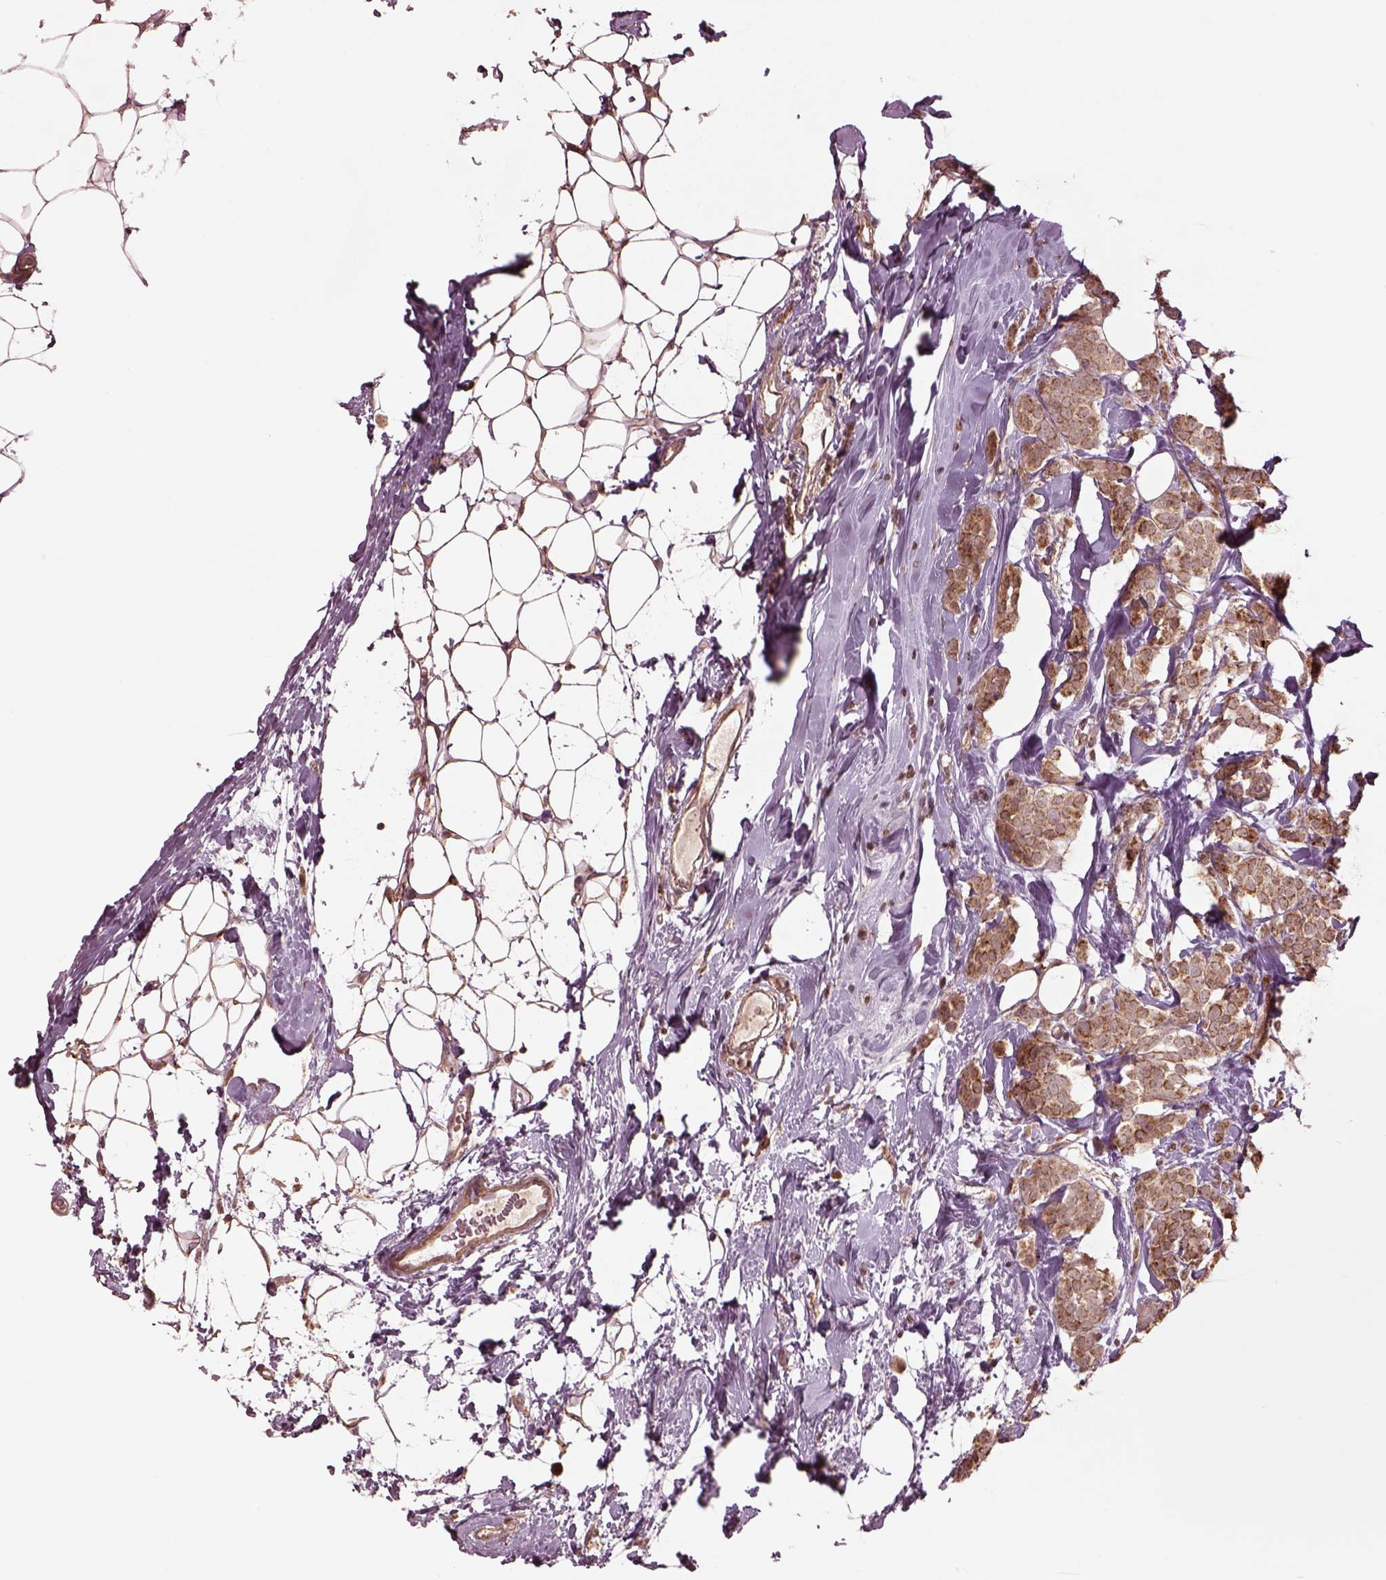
{"staining": {"intensity": "moderate", "quantity": ">75%", "location": "cytoplasmic/membranous"}, "tissue": "breast cancer", "cell_type": "Tumor cells", "image_type": "cancer", "snomed": [{"axis": "morphology", "description": "Lobular carcinoma"}, {"axis": "topography", "description": "Breast"}], "caption": "The immunohistochemical stain highlights moderate cytoplasmic/membranous positivity in tumor cells of lobular carcinoma (breast) tissue.", "gene": "SEL1L3", "patient": {"sex": "female", "age": 49}}